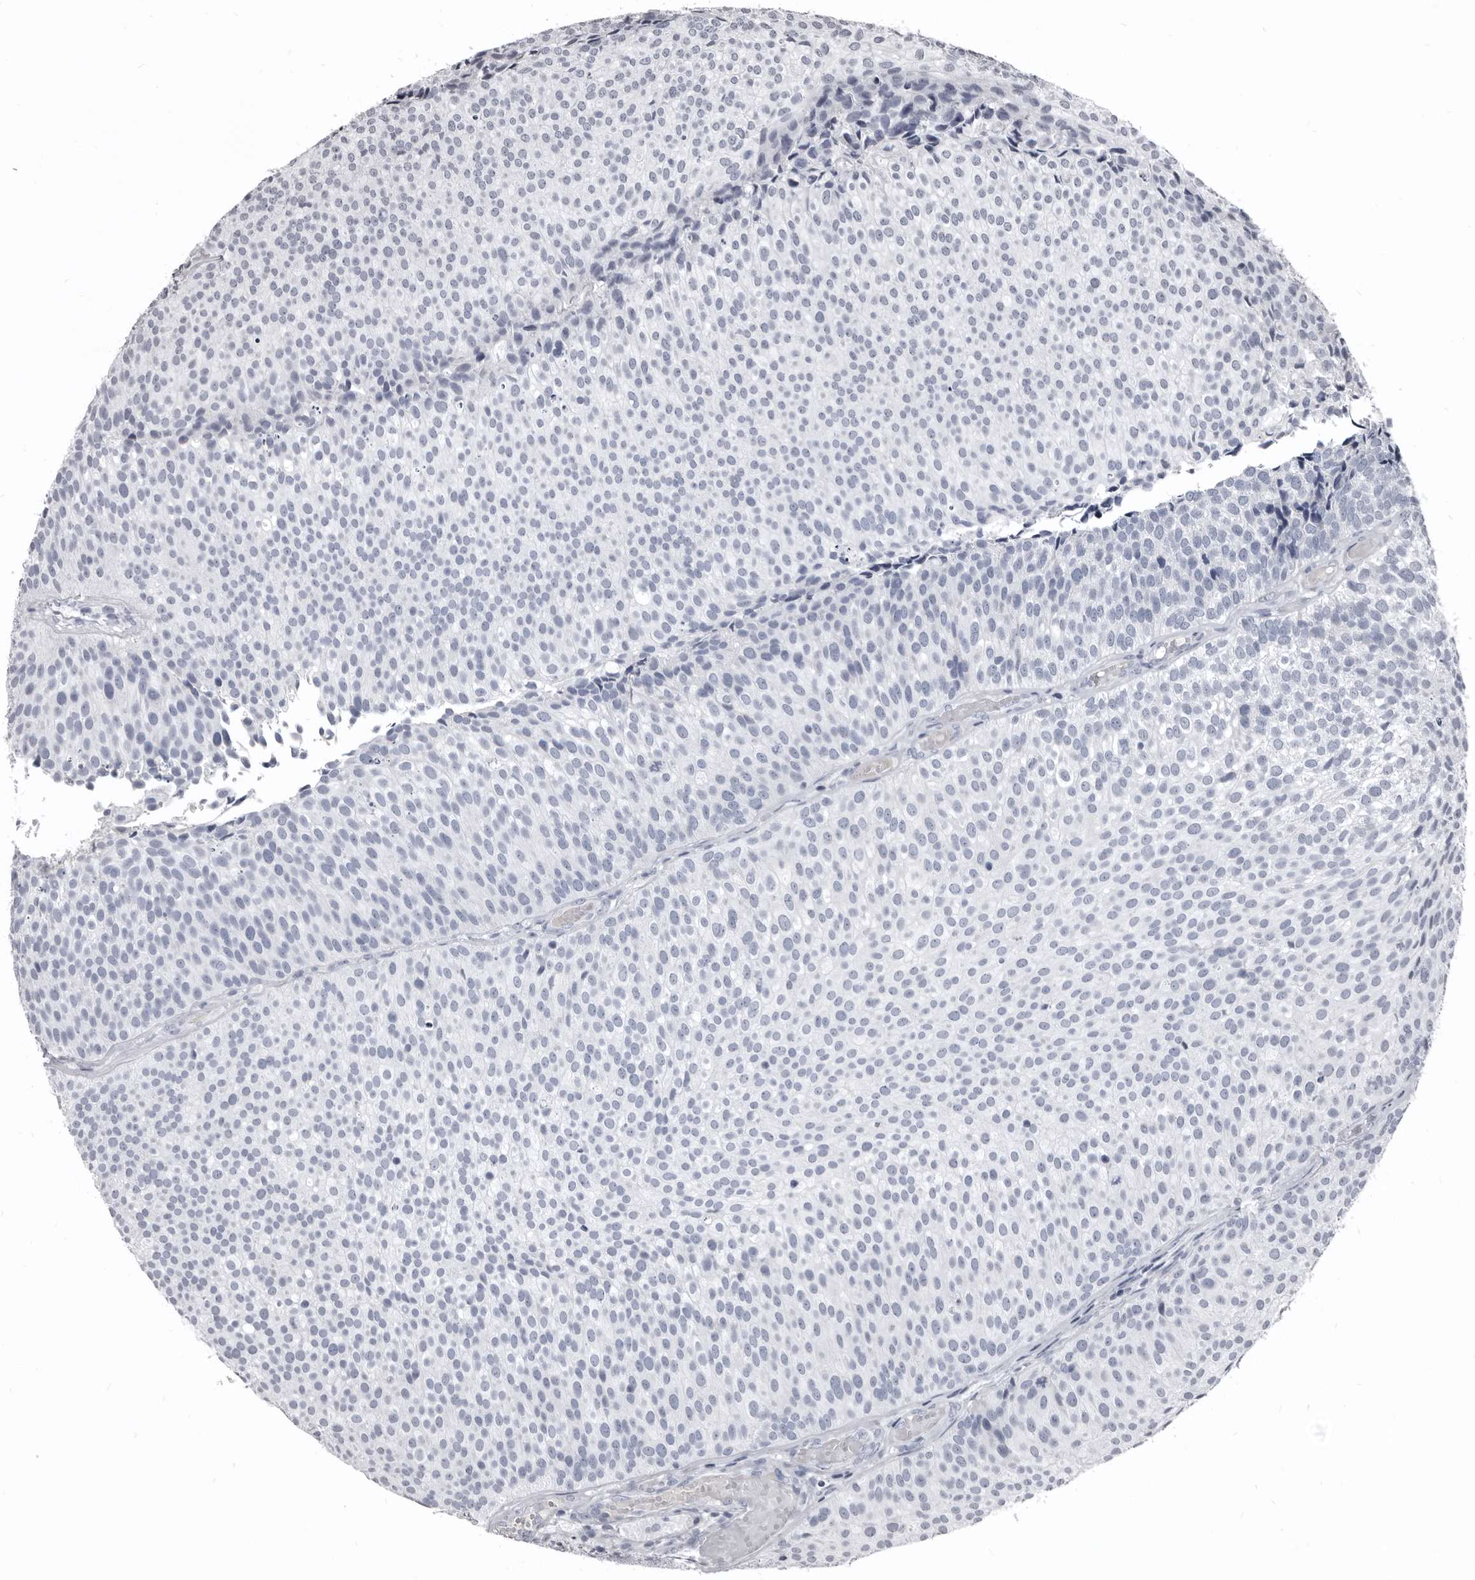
{"staining": {"intensity": "negative", "quantity": "none", "location": "none"}, "tissue": "urothelial cancer", "cell_type": "Tumor cells", "image_type": "cancer", "snomed": [{"axis": "morphology", "description": "Urothelial carcinoma, Low grade"}, {"axis": "topography", "description": "Urinary bladder"}], "caption": "IHC photomicrograph of human urothelial carcinoma (low-grade) stained for a protein (brown), which demonstrates no positivity in tumor cells. Nuclei are stained in blue.", "gene": "GREB1", "patient": {"sex": "male", "age": 86}}